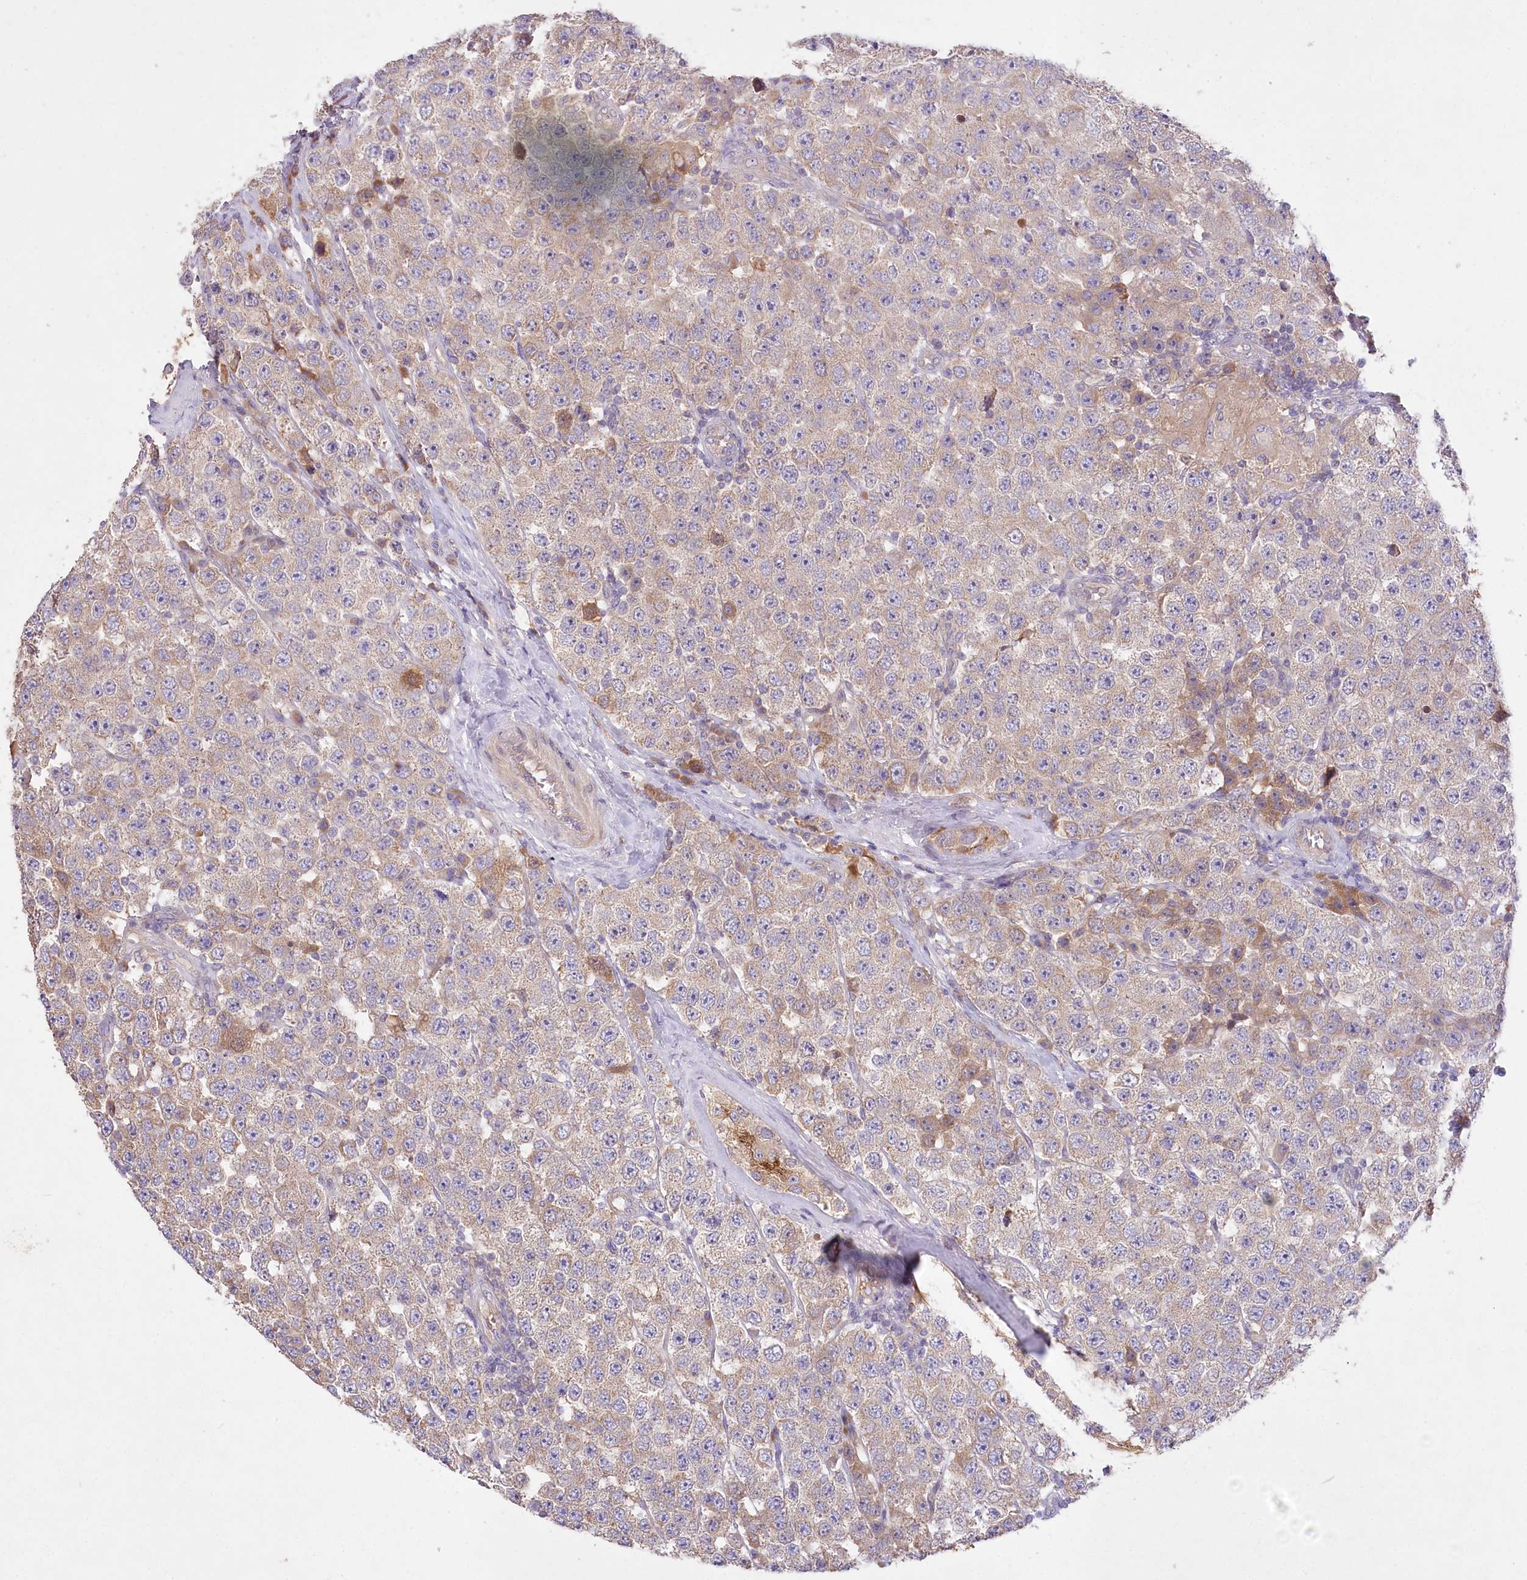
{"staining": {"intensity": "weak", "quantity": "25%-75%", "location": "cytoplasmic/membranous"}, "tissue": "testis cancer", "cell_type": "Tumor cells", "image_type": "cancer", "snomed": [{"axis": "morphology", "description": "Seminoma, NOS"}, {"axis": "topography", "description": "Testis"}], "caption": "Immunohistochemistry histopathology image of neoplastic tissue: human testis cancer (seminoma) stained using immunohistochemistry exhibits low levels of weak protein expression localized specifically in the cytoplasmic/membranous of tumor cells, appearing as a cytoplasmic/membranous brown color.", "gene": "PBLD", "patient": {"sex": "male", "age": 28}}